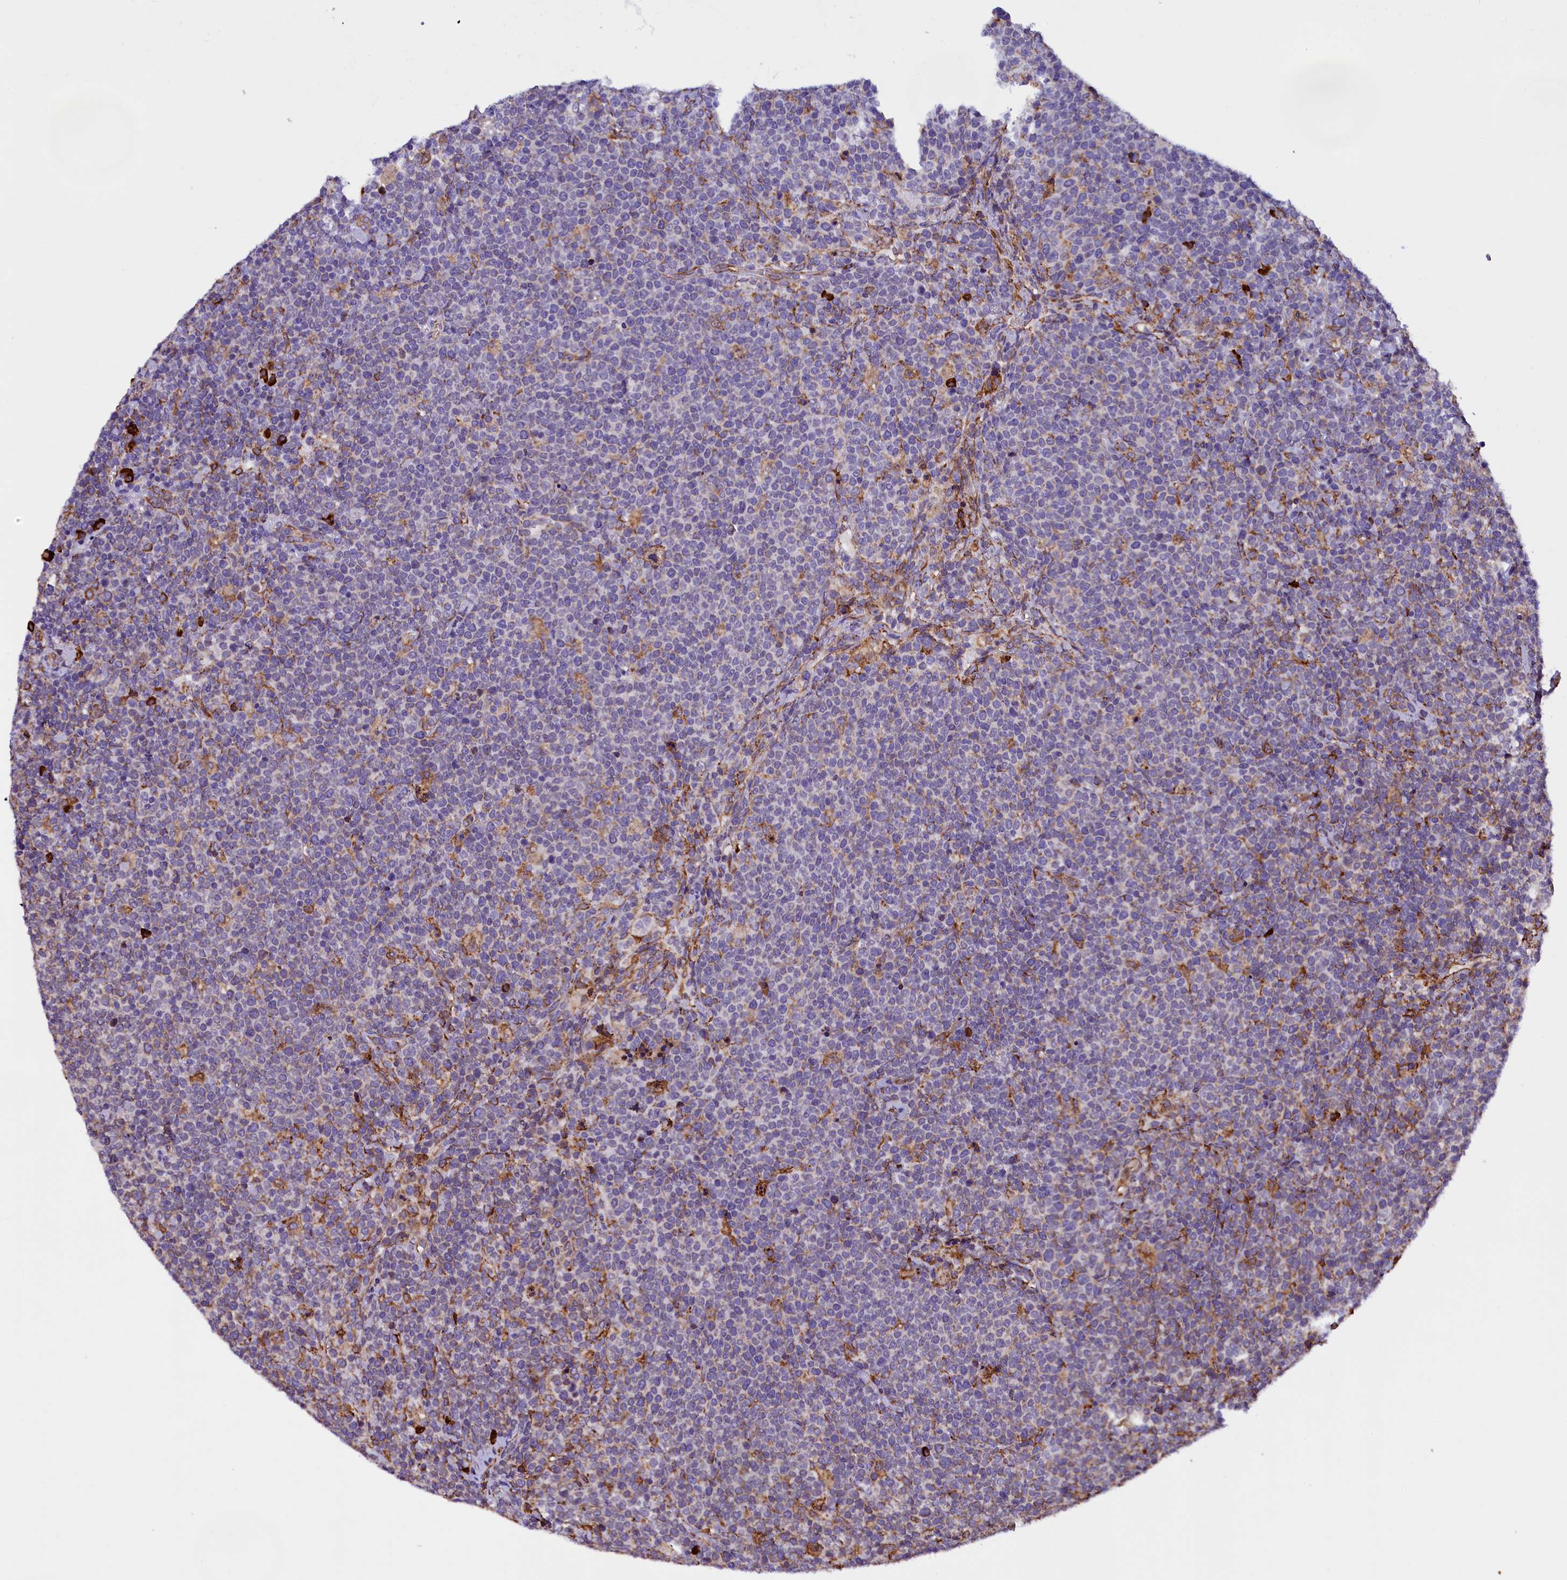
{"staining": {"intensity": "negative", "quantity": "none", "location": "none"}, "tissue": "lymphoma", "cell_type": "Tumor cells", "image_type": "cancer", "snomed": [{"axis": "morphology", "description": "Malignant lymphoma, non-Hodgkin's type, High grade"}, {"axis": "topography", "description": "Lymph node"}], "caption": "Malignant lymphoma, non-Hodgkin's type (high-grade) stained for a protein using immunohistochemistry demonstrates no expression tumor cells.", "gene": "CAPS2", "patient": {"sex": "male", "age": 61}}